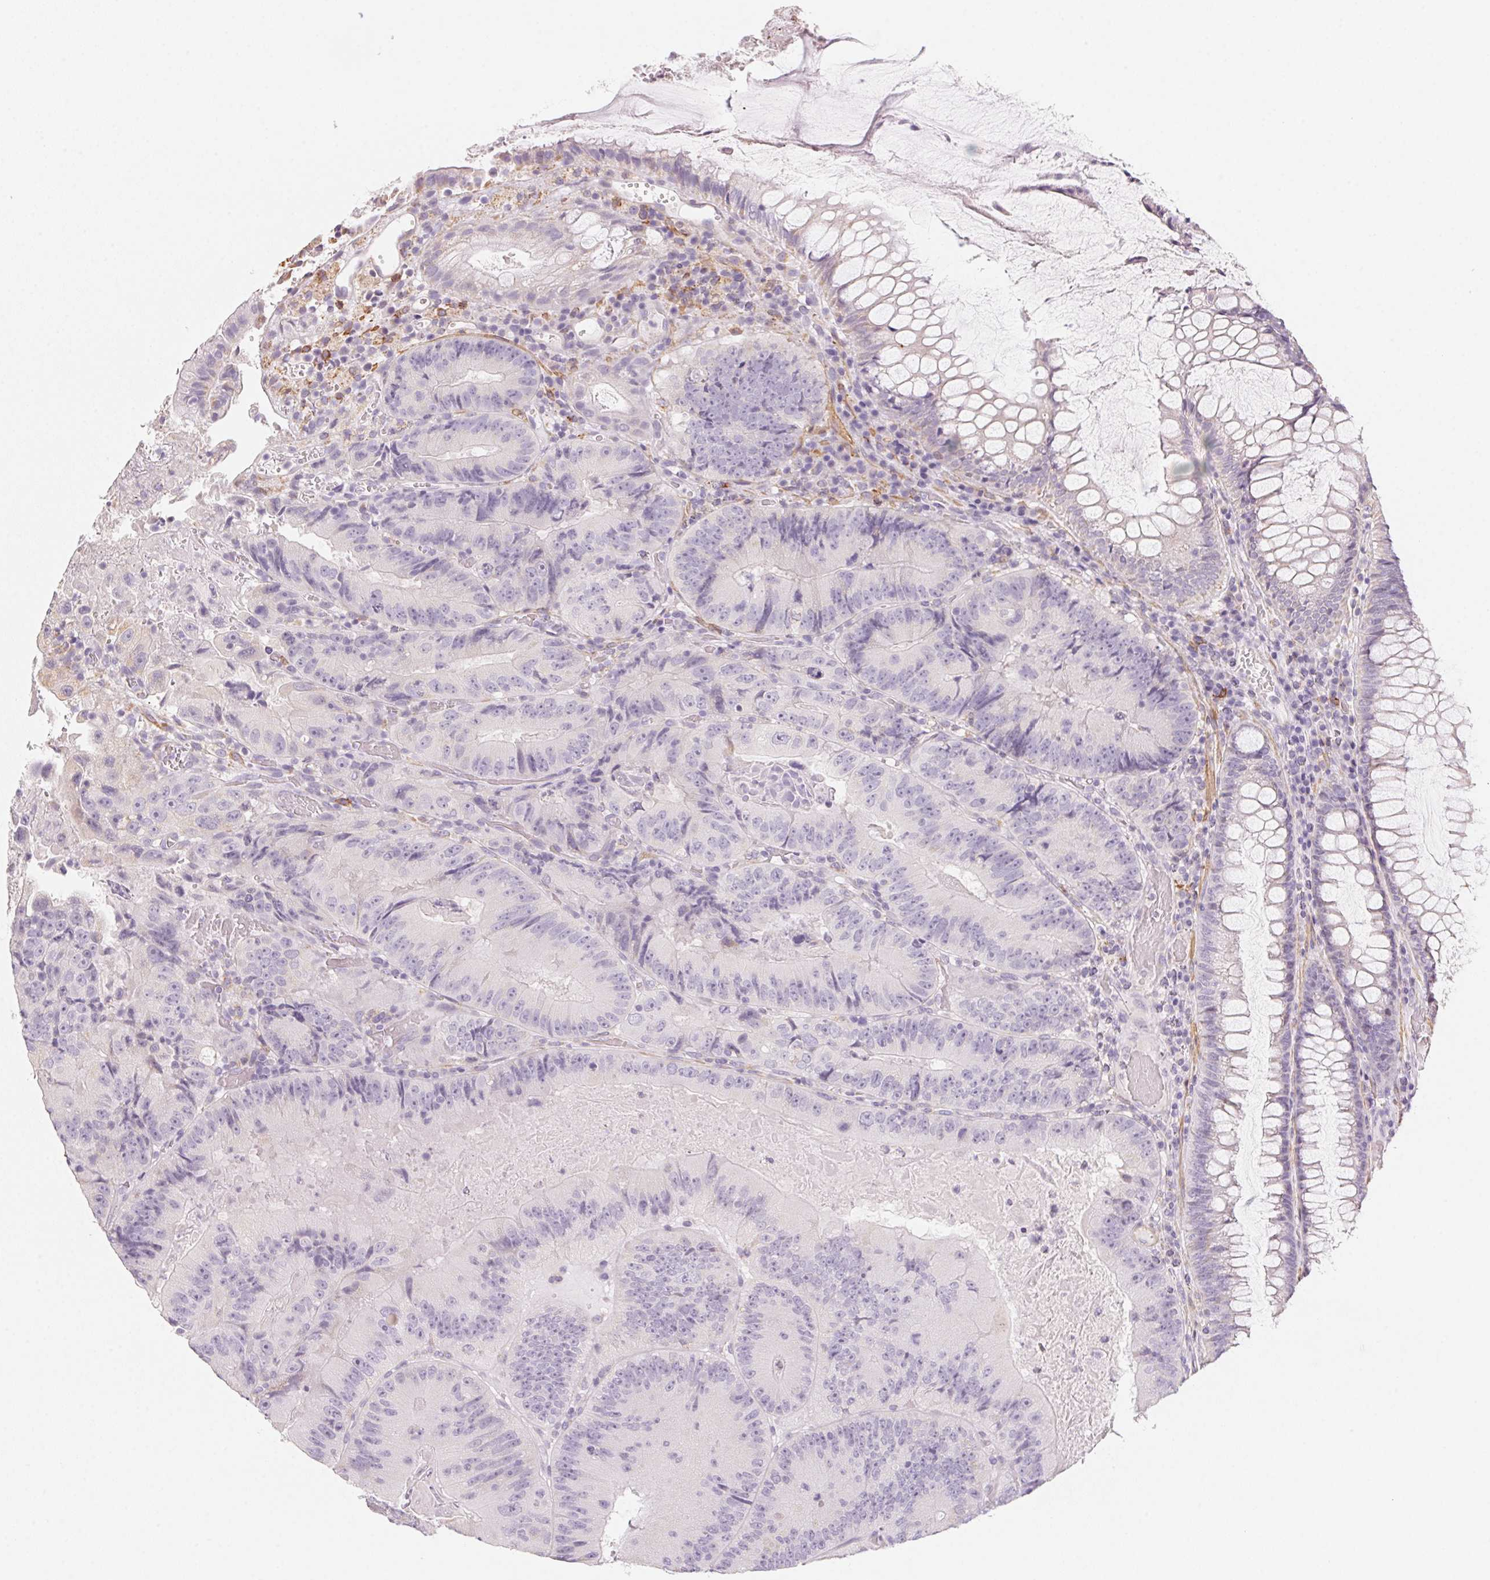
{"staining": {"intensity": "negative", "quantity": "none", "location": "none"}, "tissue": "colorectal cancer", "cell_type": "Tumor cells", "image_type": "cancer", "snomed": [{"axis": "morphology", "description": "Adenocarcinoma, NOS"}, {"axis": "topography", "description": "Colon"}], "caption": "Immunohistochemical staining of human adenocarcinoma (colorectal) demonstrates no significant positivity in tumor cells.", "gene": "PRPH", "patient": {"sex": "female", "age": 86}}